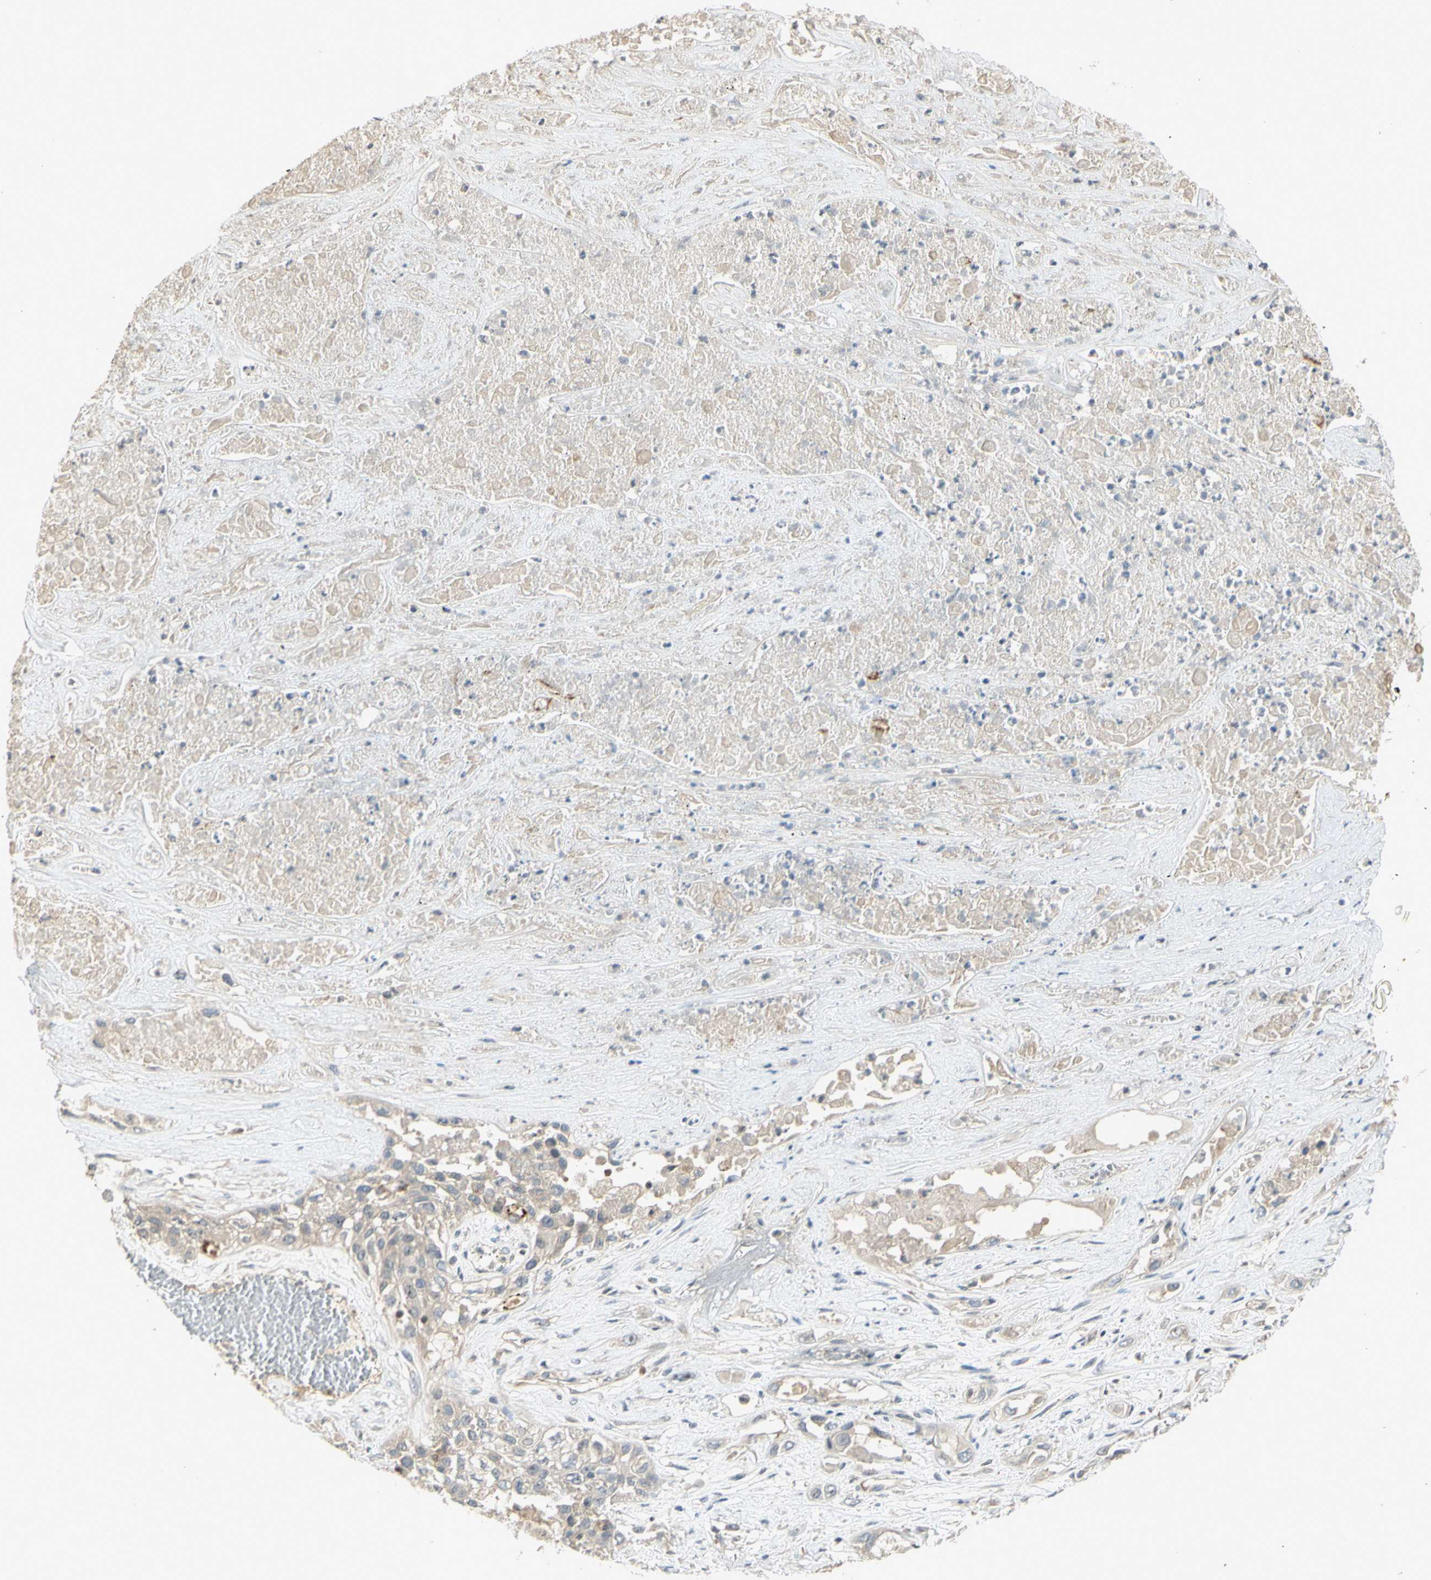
{"staining": {"intensity": "weak", "quantity": ">75%", "location": "cytoplasmic/membranous"}, "tissue": "lung cancer", "cell_type": "Tumor cells", "image_type": "cancer", "snomed": [{"axis": "morphology", "description": "Squamous cell carcinoma, NOS"}, {"axis": "topography", "description": "Lung"}], "caption": "Lung squamous cell carcinoma stained with DAB (3,3'-diaminobenzidine) immunohistochemistry (IHC) reveals low levels of weak cytoplasmic/membranous positivity in approximately >75% of tumor cells.", "gene": "NFYA", "patient": {"sex": "male", "age": 71}}